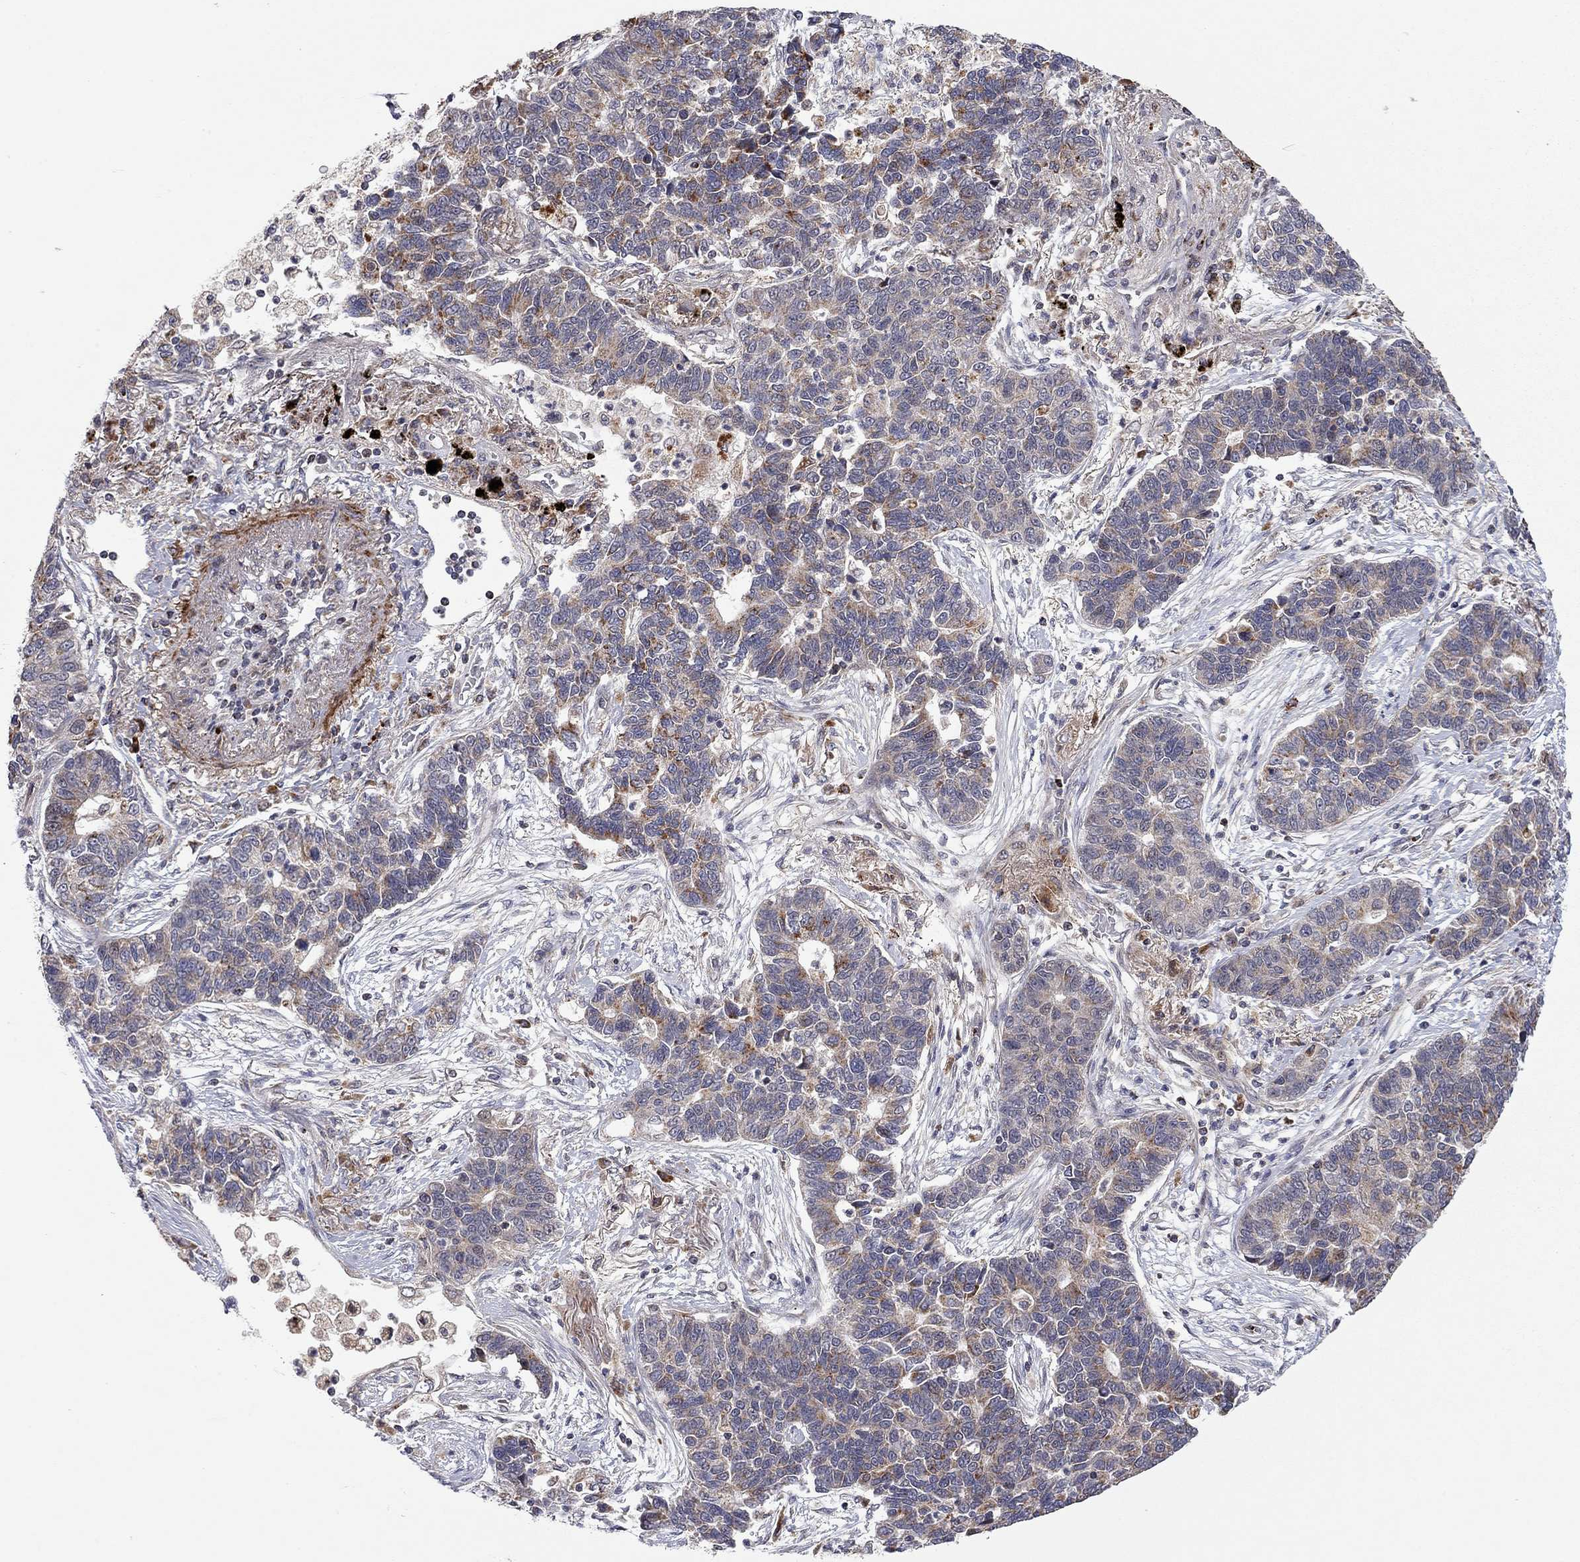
{"staining": {"intensity": "moderate", "quantity": "<25%", "location": "cytoplasmic/membranous"}, "tissue": "lung cancer", "cell_type": "Tumor cells", "image_type": "cancer", "snomed": [{"axis": "morphology", "description": "Adenocarcinoma, NOS"}, {"axis": "topography", "description": "Lung"}], "caption": "The image shows staining of lung adenocarcinoma, revealing moderate cytoplasmic/membranous protein staining (brown color) within tumor cells.", "gene": "IDS", "patient": {"sex": "female", "age": 57}}